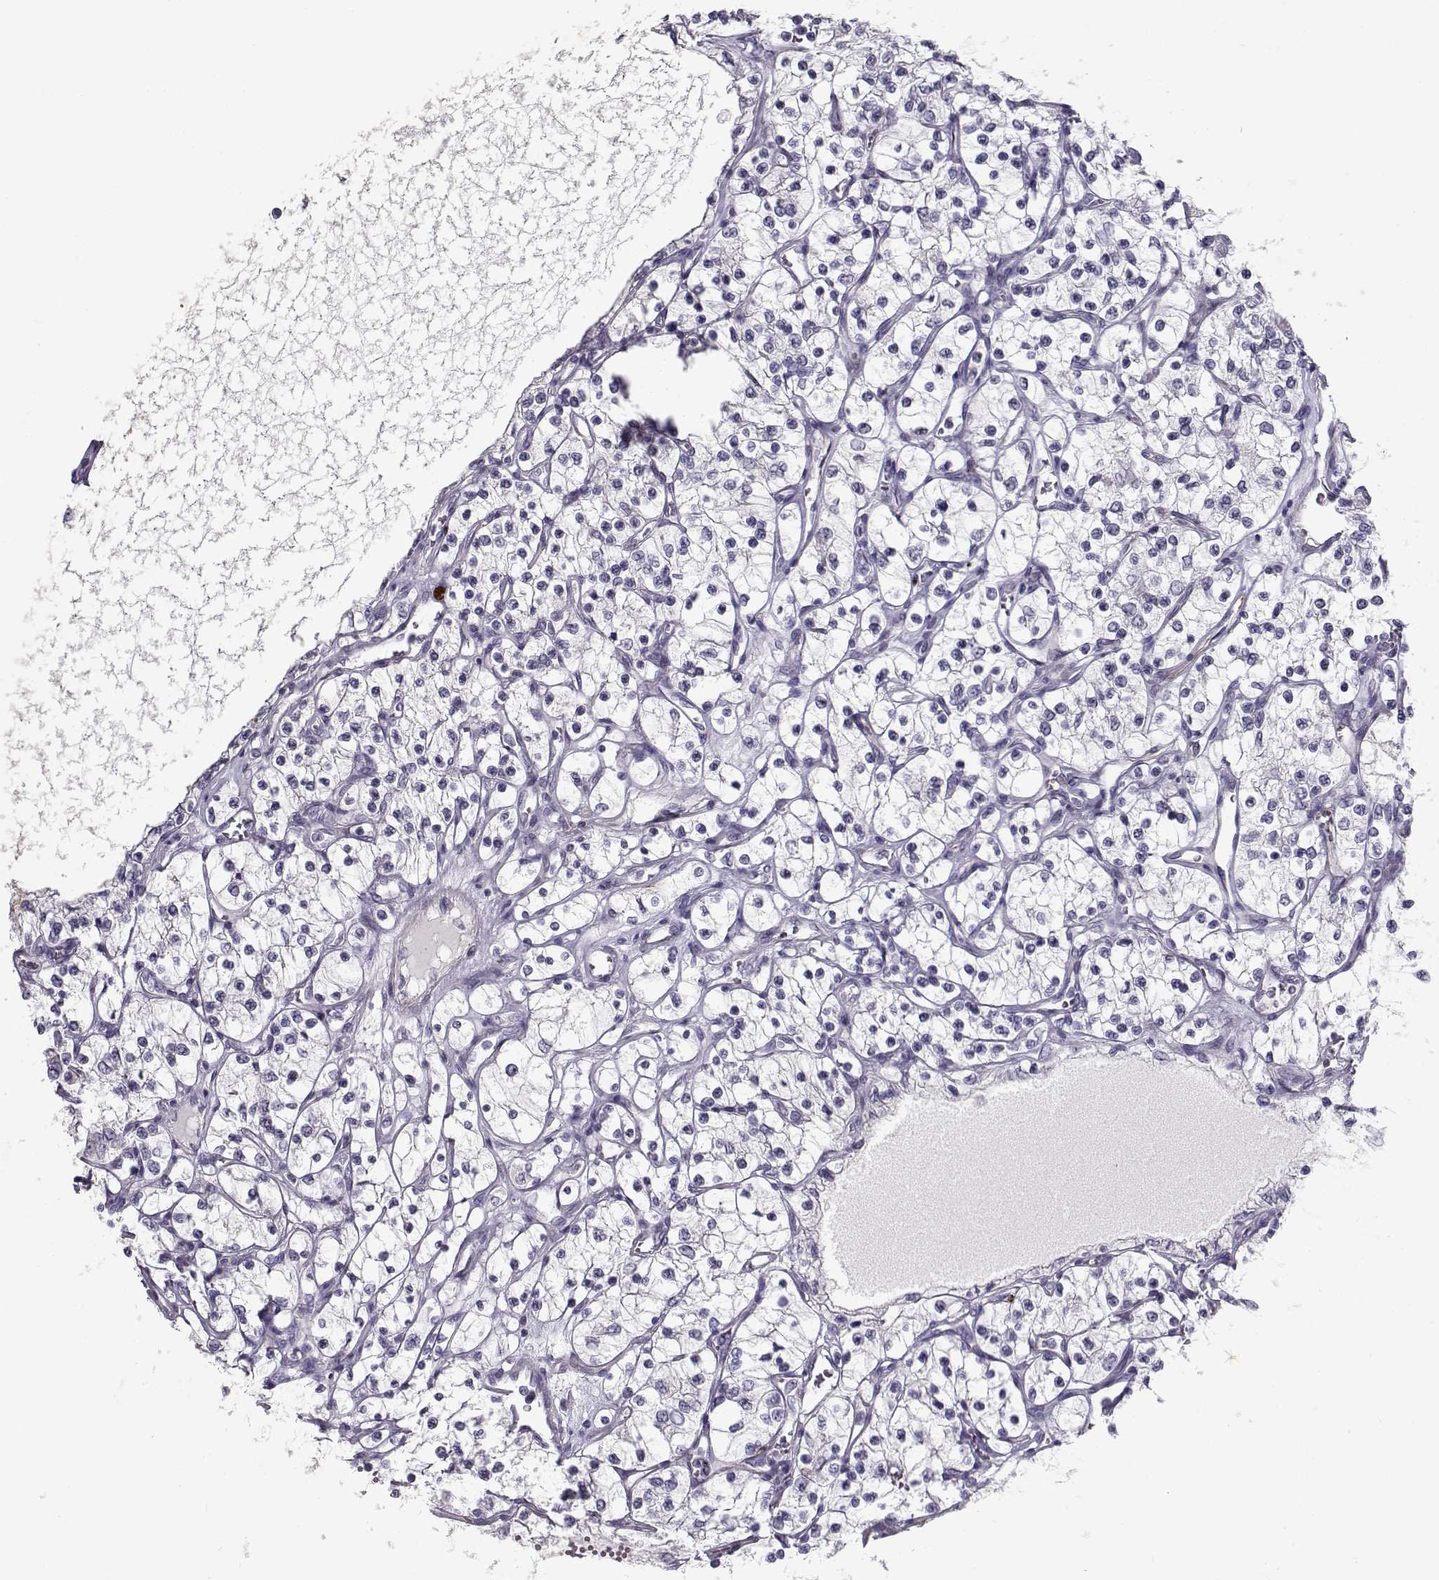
{"staining": {"intensity": "negative", "quantity": "none", "location": "none"}, "tissue": "renal cancer", "cell_type": "Tumor cells", "image_type": "cancer", "snomed": [{"axis": "morphology", "description": "Adenocarcinoma, NOS"}, {"axis": "topography", "description": "Kidney"}], "caption": "IHC image of neoplastic tissue: renal cancer stained with DAB shows no significant protein expression in tumor cells. (DAB (3,3'-diaminobenzidine) immunohistochemistry (IHC) with hematoxylin counter stain).", "gene": "NPW", "patient": {"sex": "female", "age": 69}}